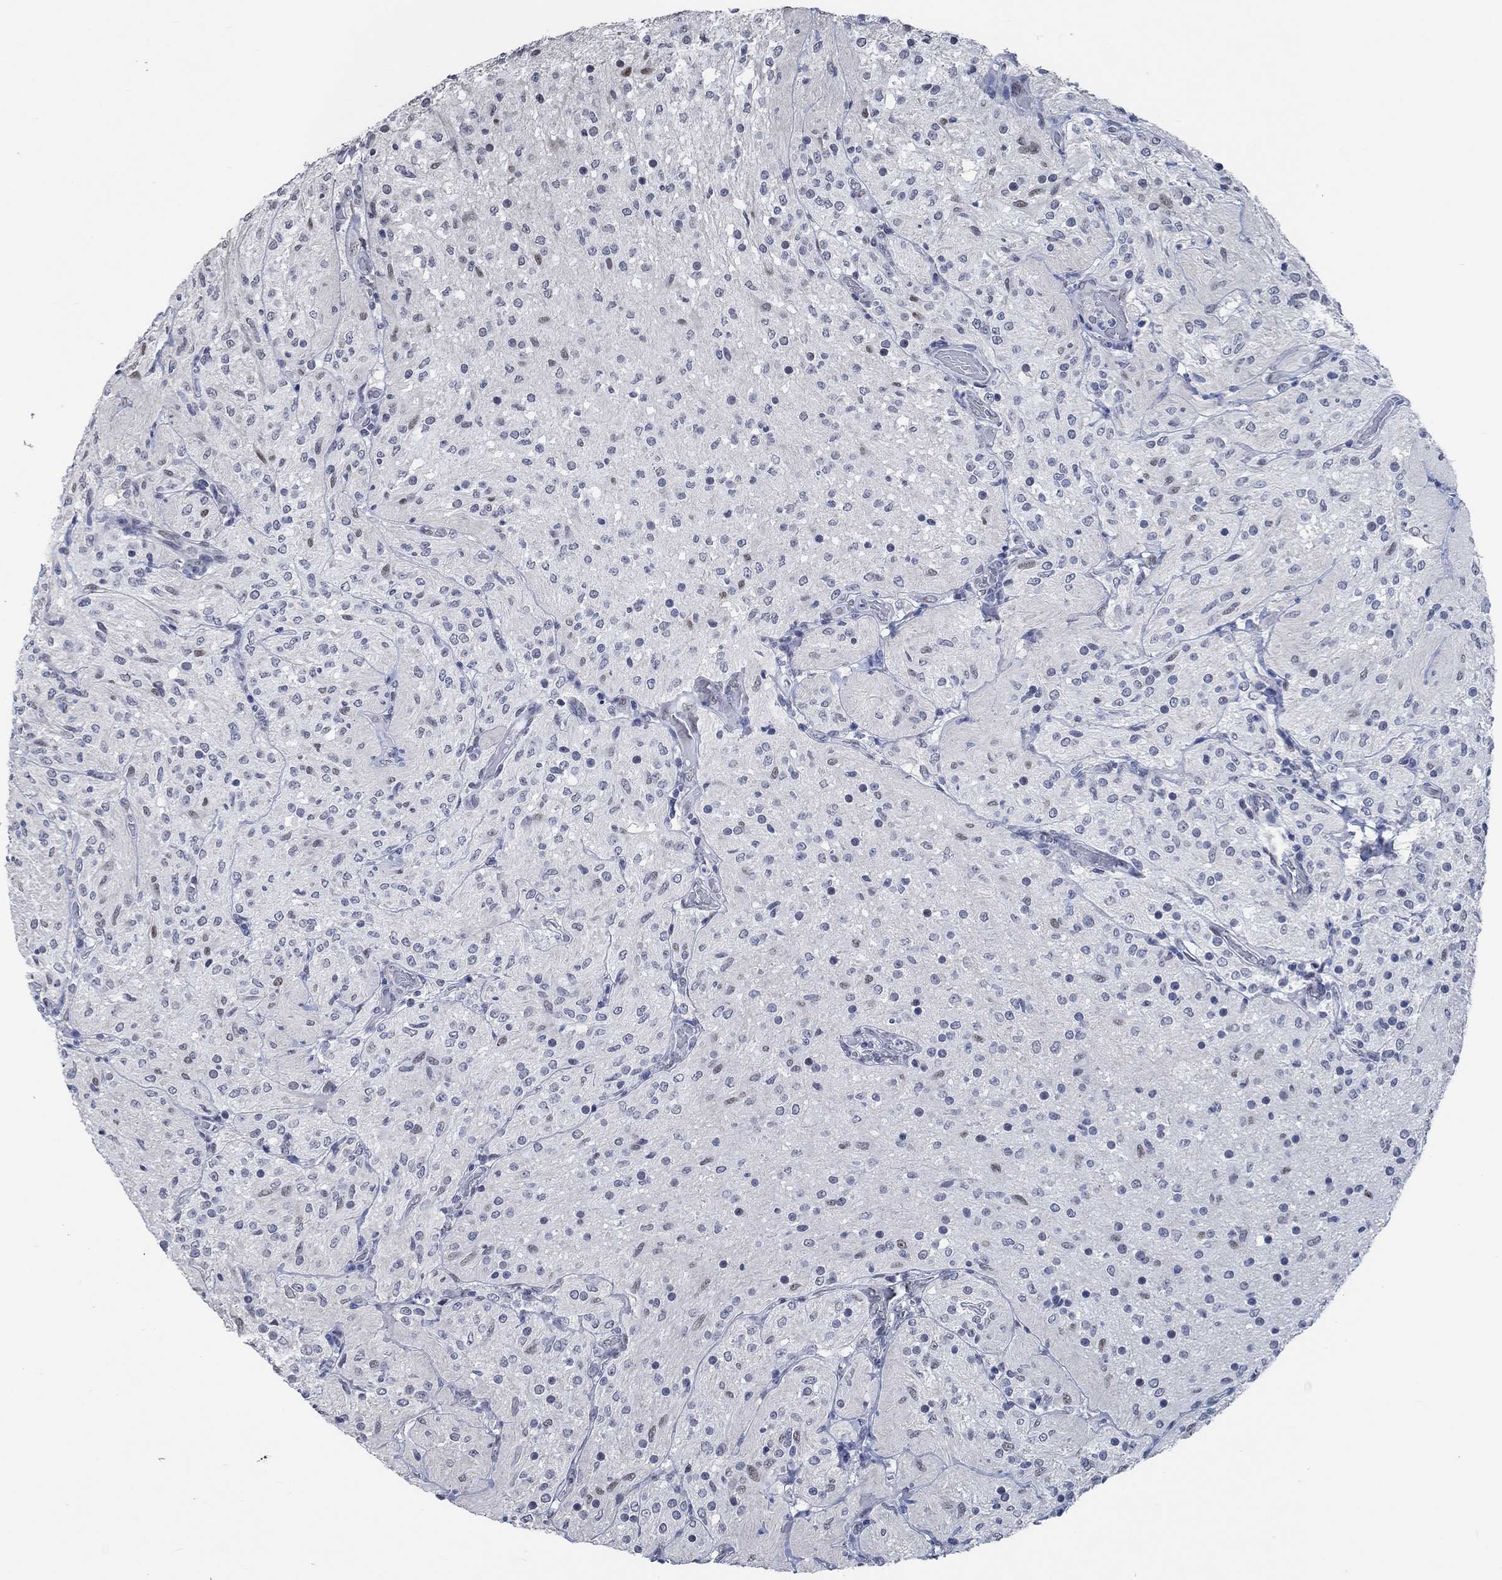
{"staining": {"intensity": "negative", "quantity": "none", "location": "none"}, "tissue": "glioma", "cell_type": "Tumor cells", "image_type": "cancer", "snomed": [{"axis": "morphology", "description": "Glioma, malignant, Low grade"}, {"axis": "topography", "description": "Brain"}], "caption": "Immunohistochemistry (IHC) image of neoplastic tissue: human glioma stained with DAB (3,3'-diaminobenzidine) shows no significant protein expression in tumor cells.", "gene": "OBSCN", "patient": {"sex": "male", "age": 3}}